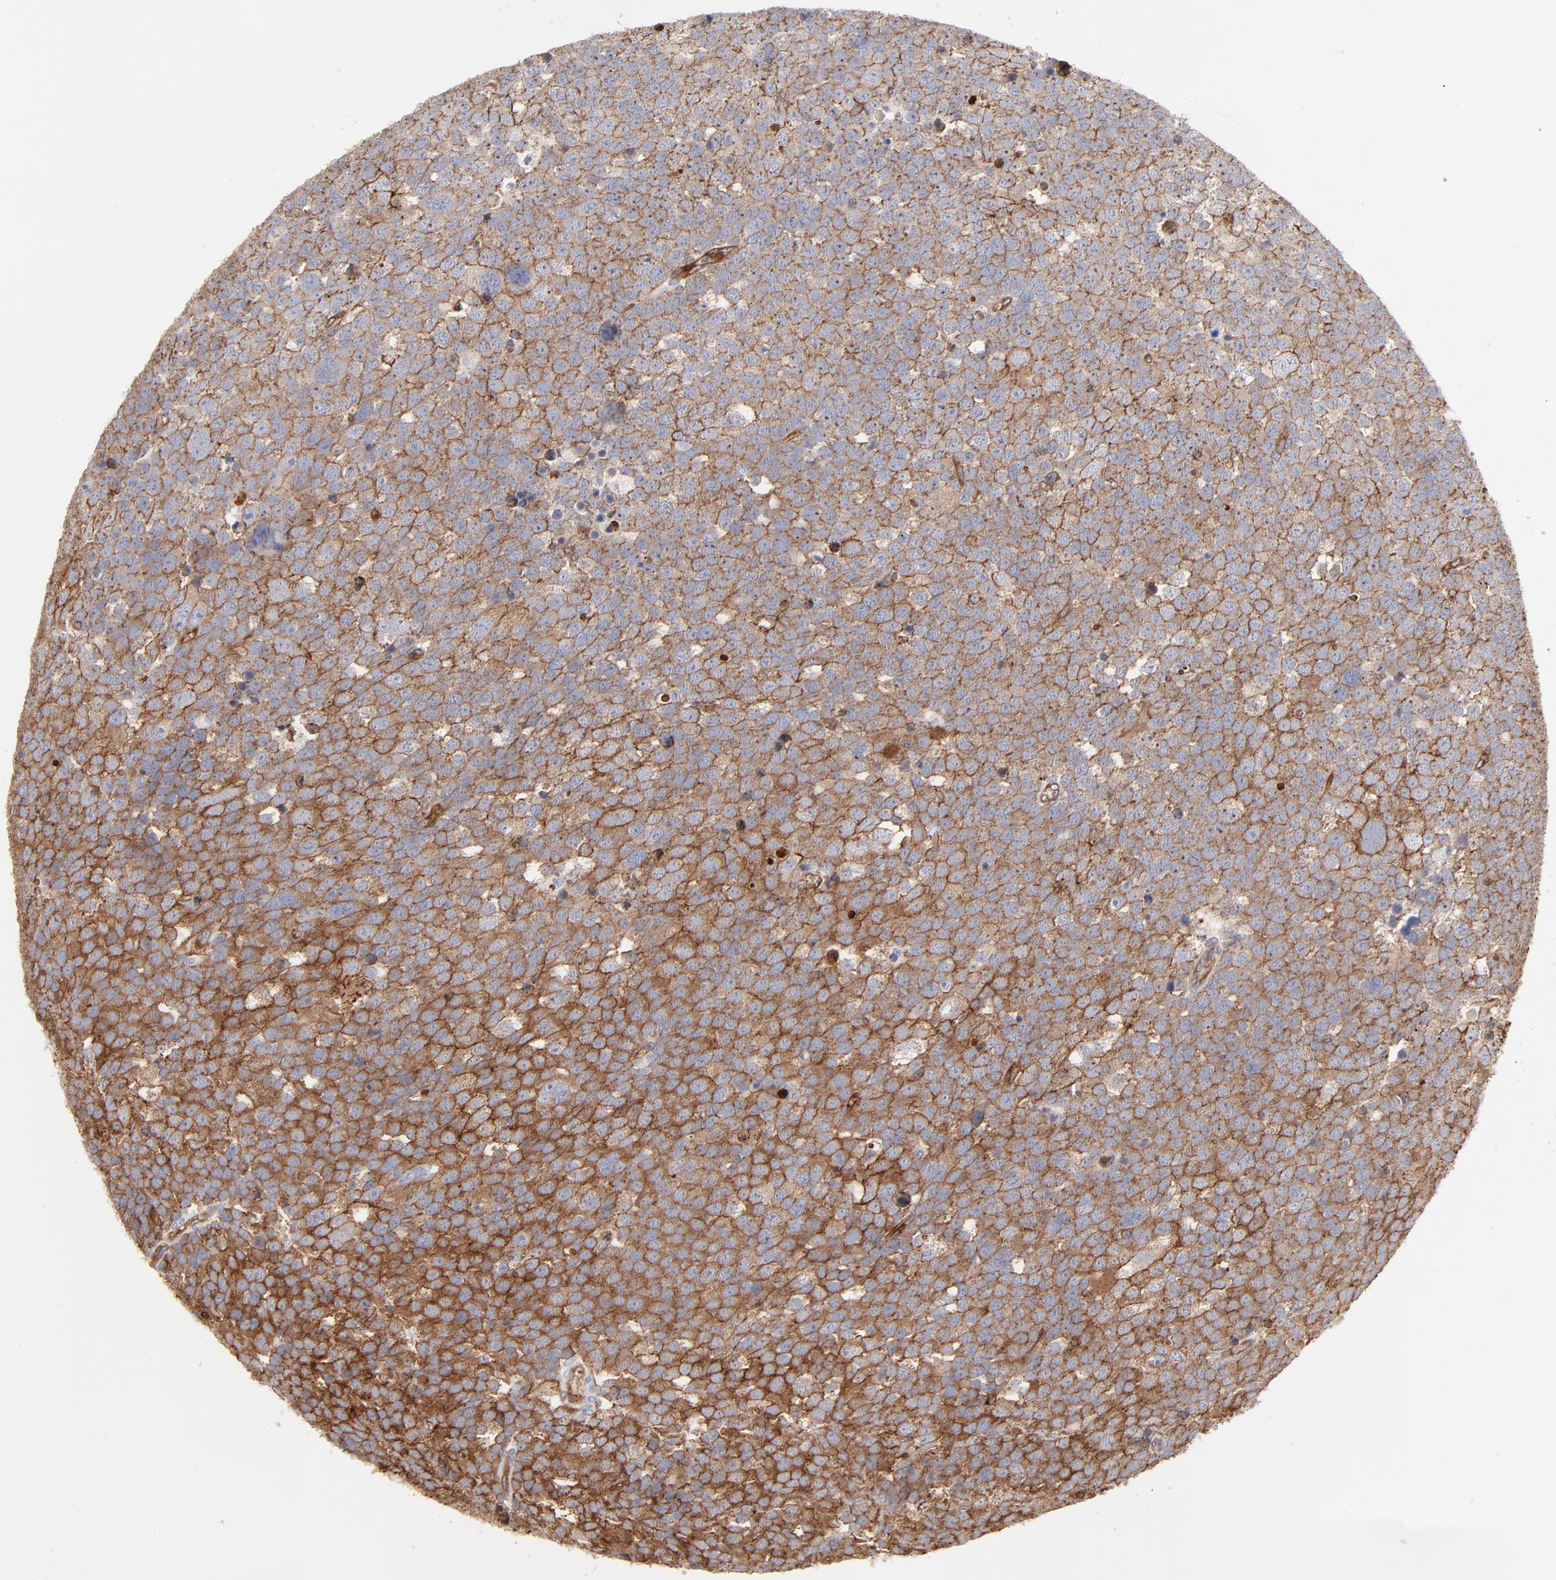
{"staining": {"intensity": "moderate", "quantity": ">75%", "location": "cytoplasmic/membranous"}, "tissue": "testis cancer", "cell_type": "Tumor cells", "image_type": "cancer", "snomed": [{"axis": "morphology", "description": "Seminoma, NOS"}, {"axis": "topography", "description": "Testis"}], "caption": "Brown immunohistochemical staining in testis cancer reveals moderate cytoplasmic/membranous expression in about >75% of tumor cells.", "gene": "PXN", "patient": {"sex": "male", "age": 71}}